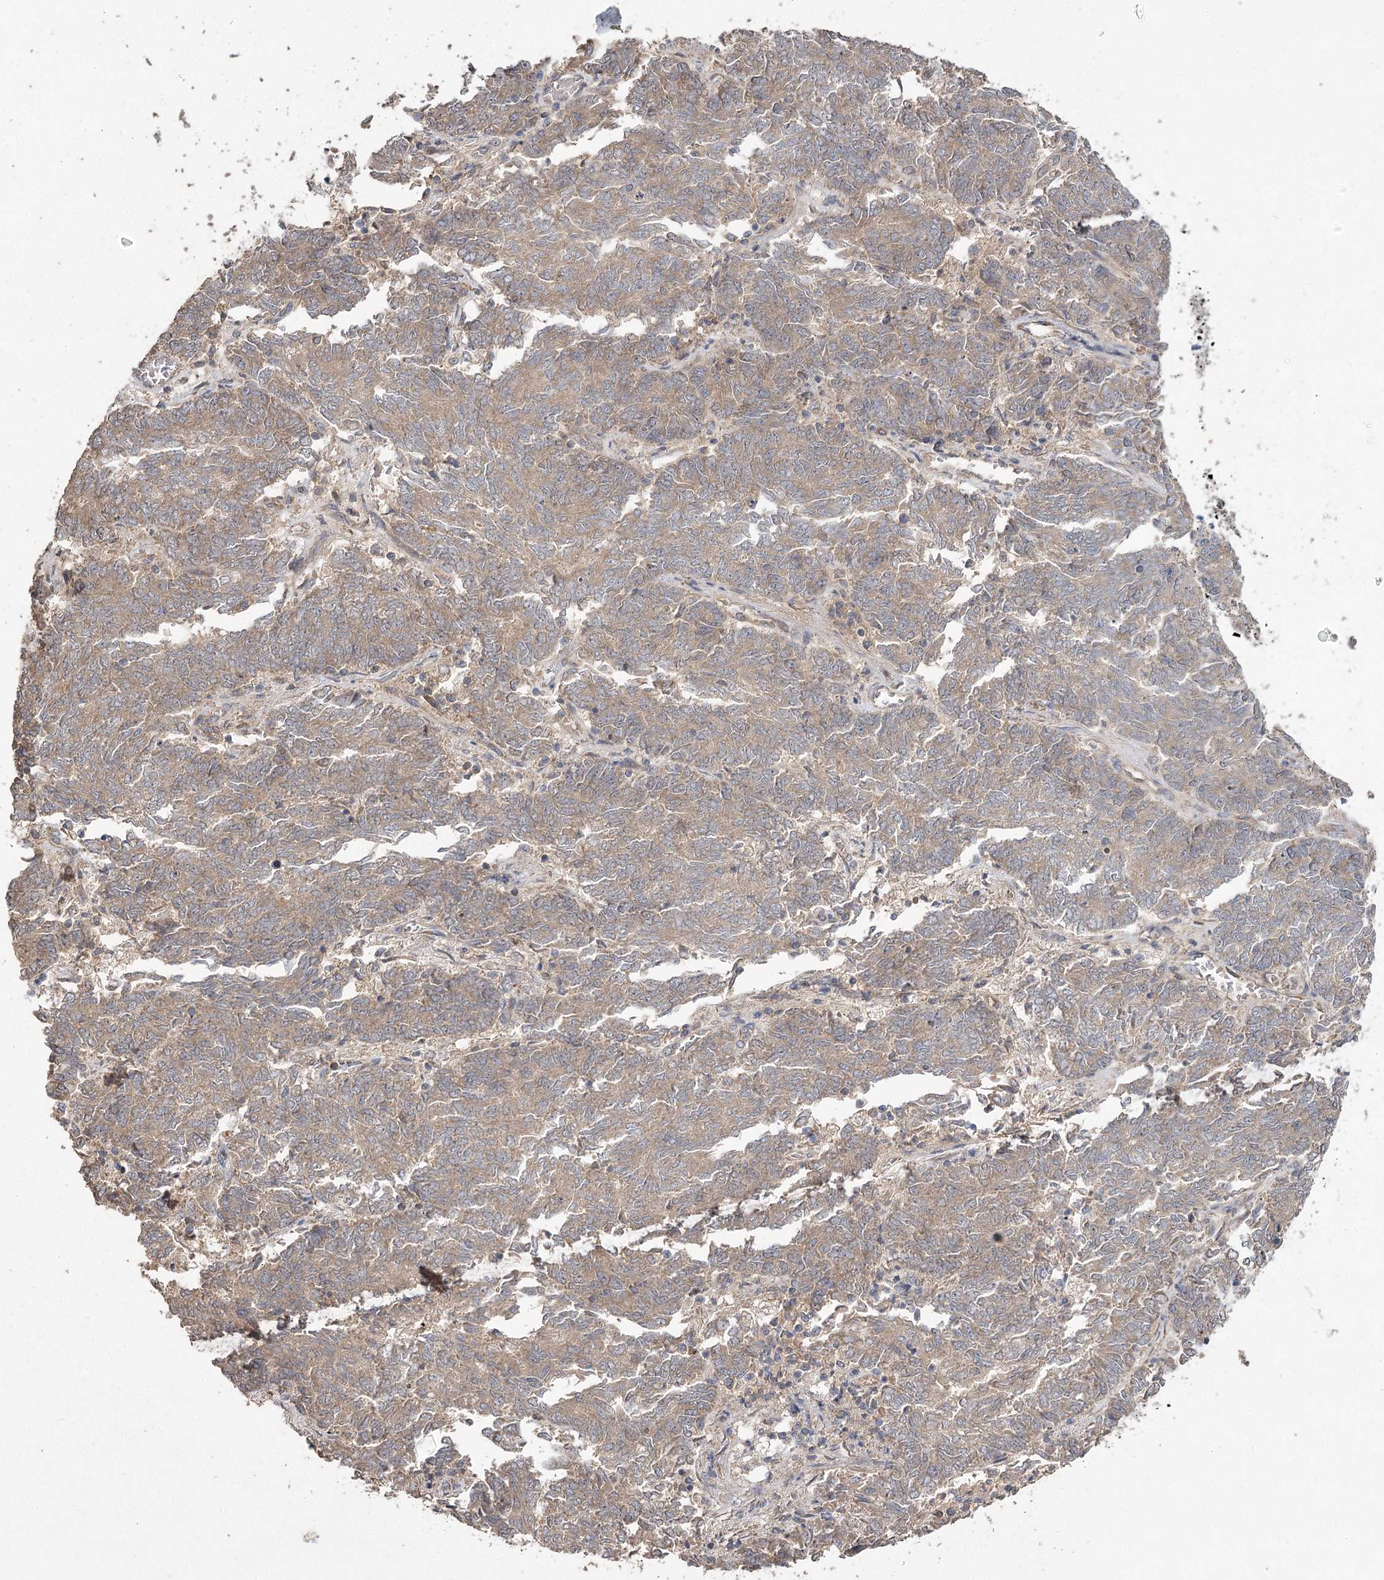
{"staining": {"intensity": "weak", "quantity": ">75%", "location": "cytoplasmic/membranous"}, "tissue": "endometrial cancer", "cell_type": "Tumor cells", "image_type": "cancer", "snomed": [{"axis": "morphology", "description": "Adenocarcinoma, NOS"}, {"axis": "topography", "description": "Endometrium"}], "caption": "This micrograph reveals IHC staining of human adenocarcinoma (endometrial), with low weak cytoplasmic/membranous staining in about >75% of tumor cells.", "gene": "RIN2", "patient": {"sex": "female", "age": 80}}